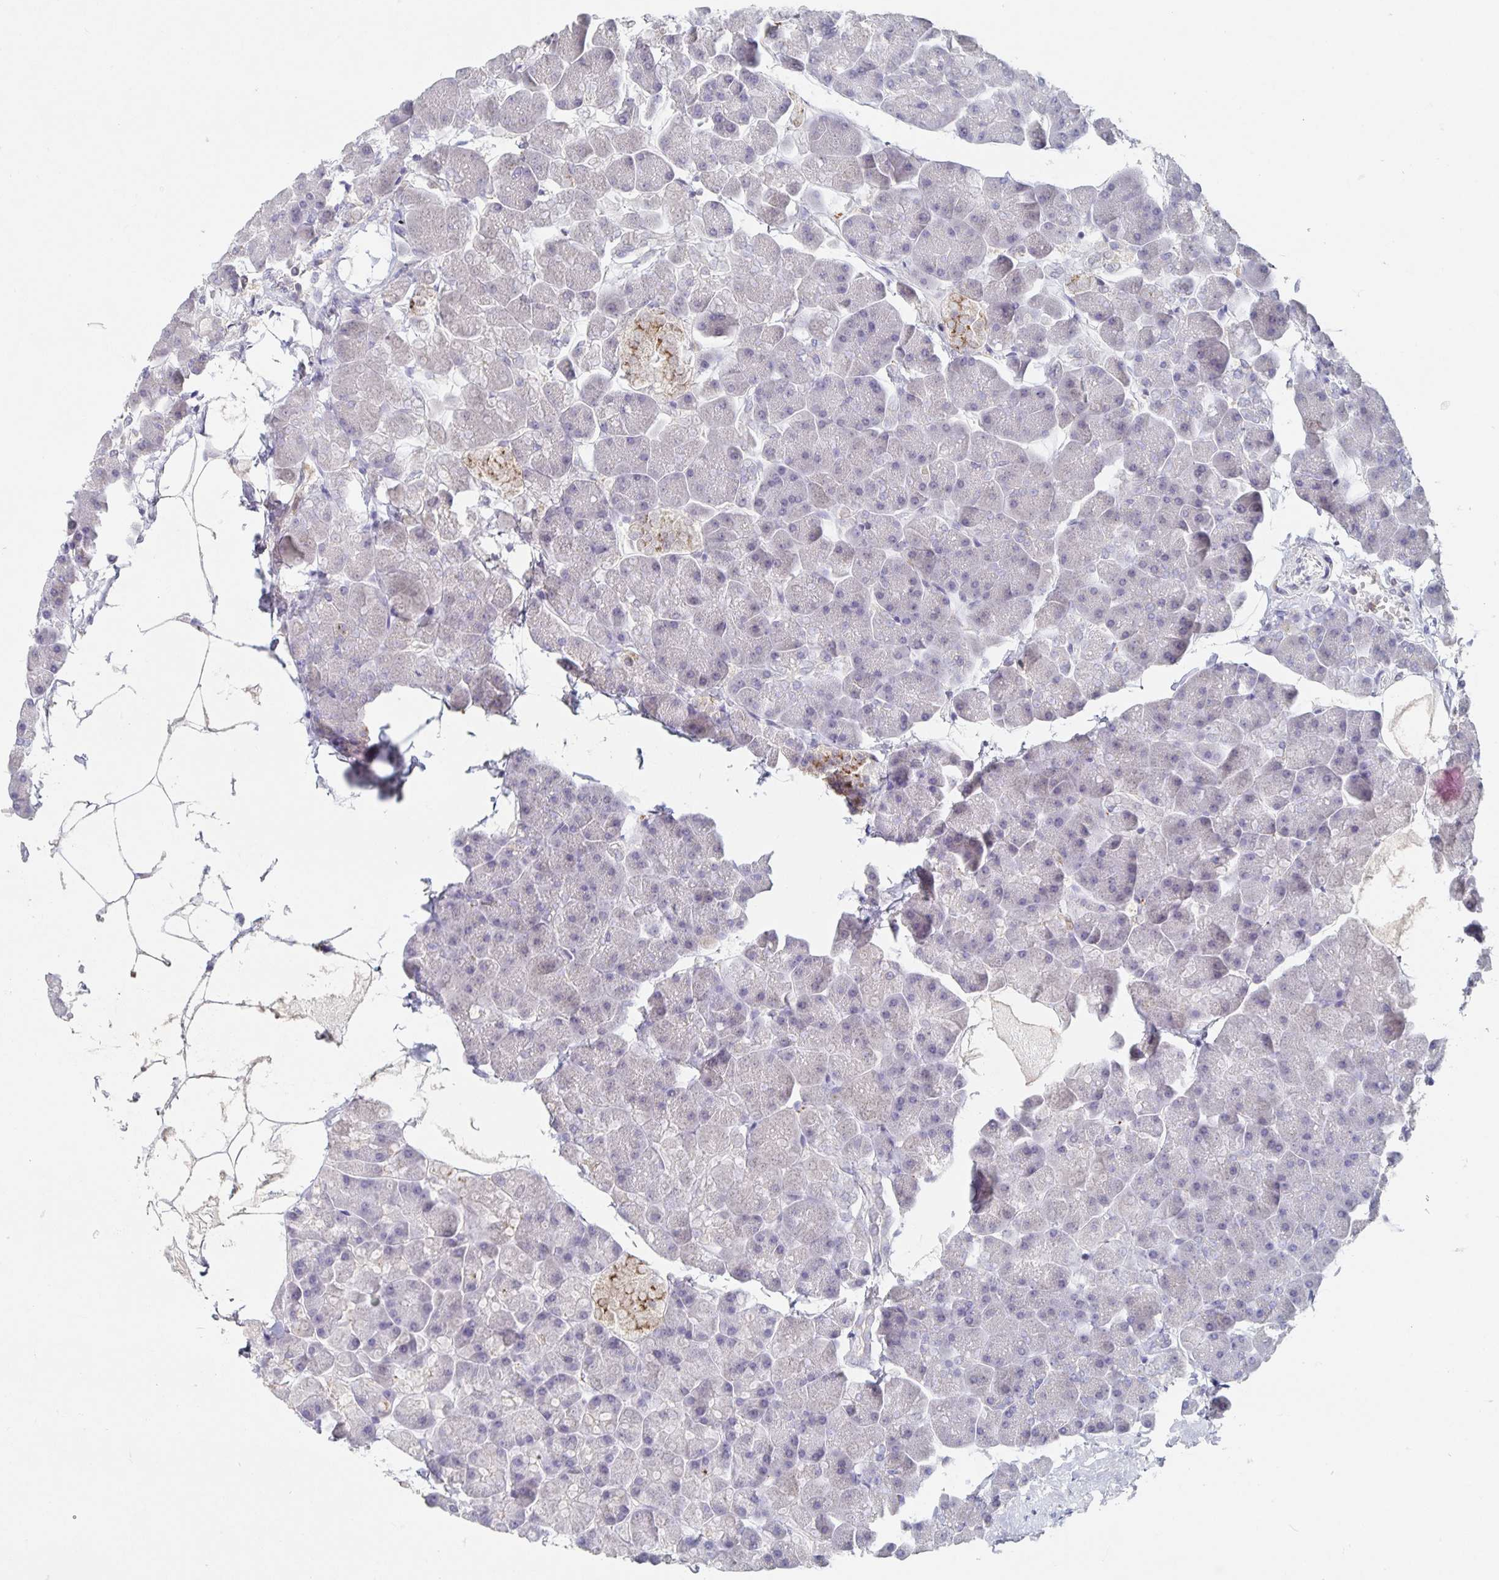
{"staining": {"intensity": "negative", "quantity": "none", "location": "none"}, "tissue": "pancreas", "cell_type": "Exocrine glandular cells", "image_type": "normal", "snomed": [{"axis": "morphology", "description": "Normal tissue, NOS"}, {"axis": "topography", "description": "Pancreas"}], "caption": "Pancreas stained for a protein using immunohistochemistry (IHC) shows no expression exocrine glandular cells.", "gene": "CDC42BPG", "patient": {"sex": "male", "age": 35}}